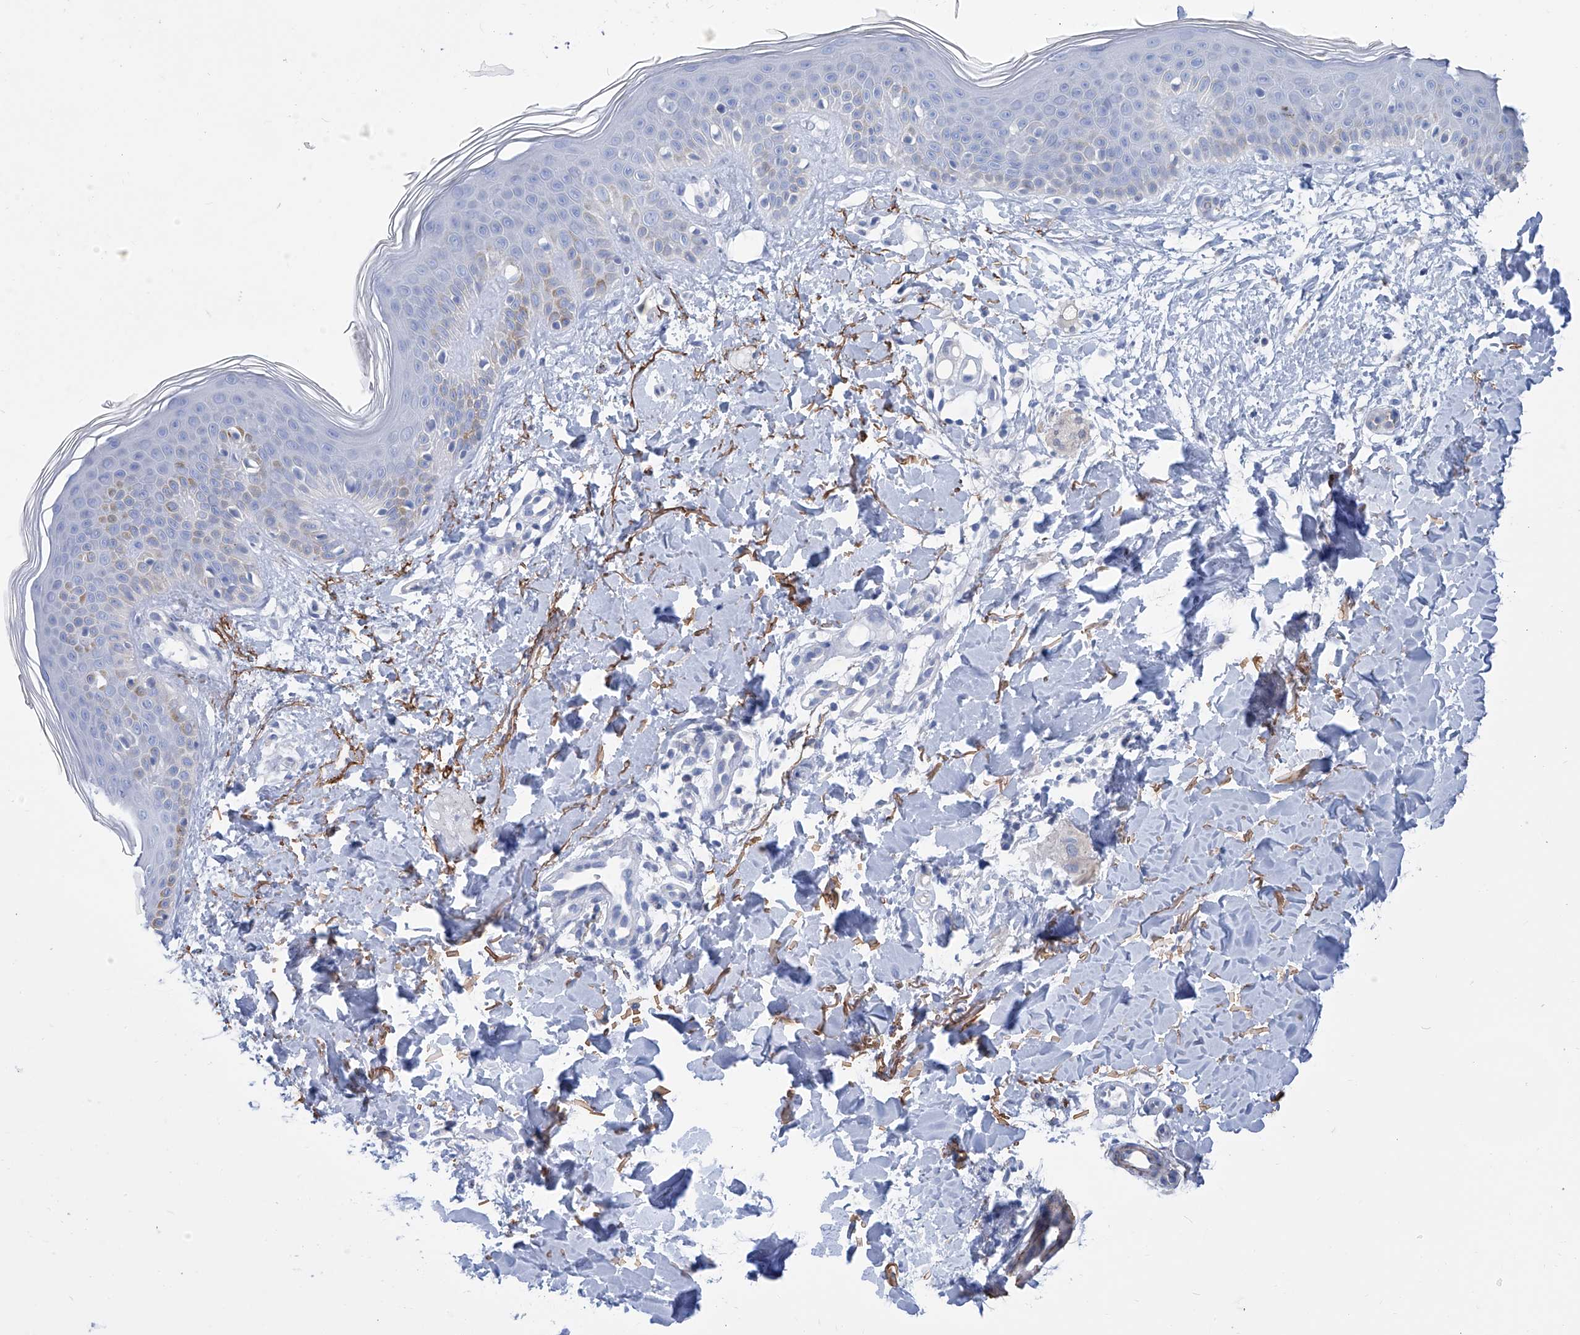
{"staining": {"intensity": "negative", "quantity": "none", "location": "none"}, "tissue": "skin", "cell_type": "Fibroblasts", "image_type": "normal", "snomed": [{"axis": "morphology", "description": "Normal tissue, NOS"}, {"axis": "topography", "description": "Skin"}], "caption": "Histopathology image shows no protein staining in fibroblasts of normal skin.", "gene": "SMS", "patient": {"sex": "male", "age": 37}}